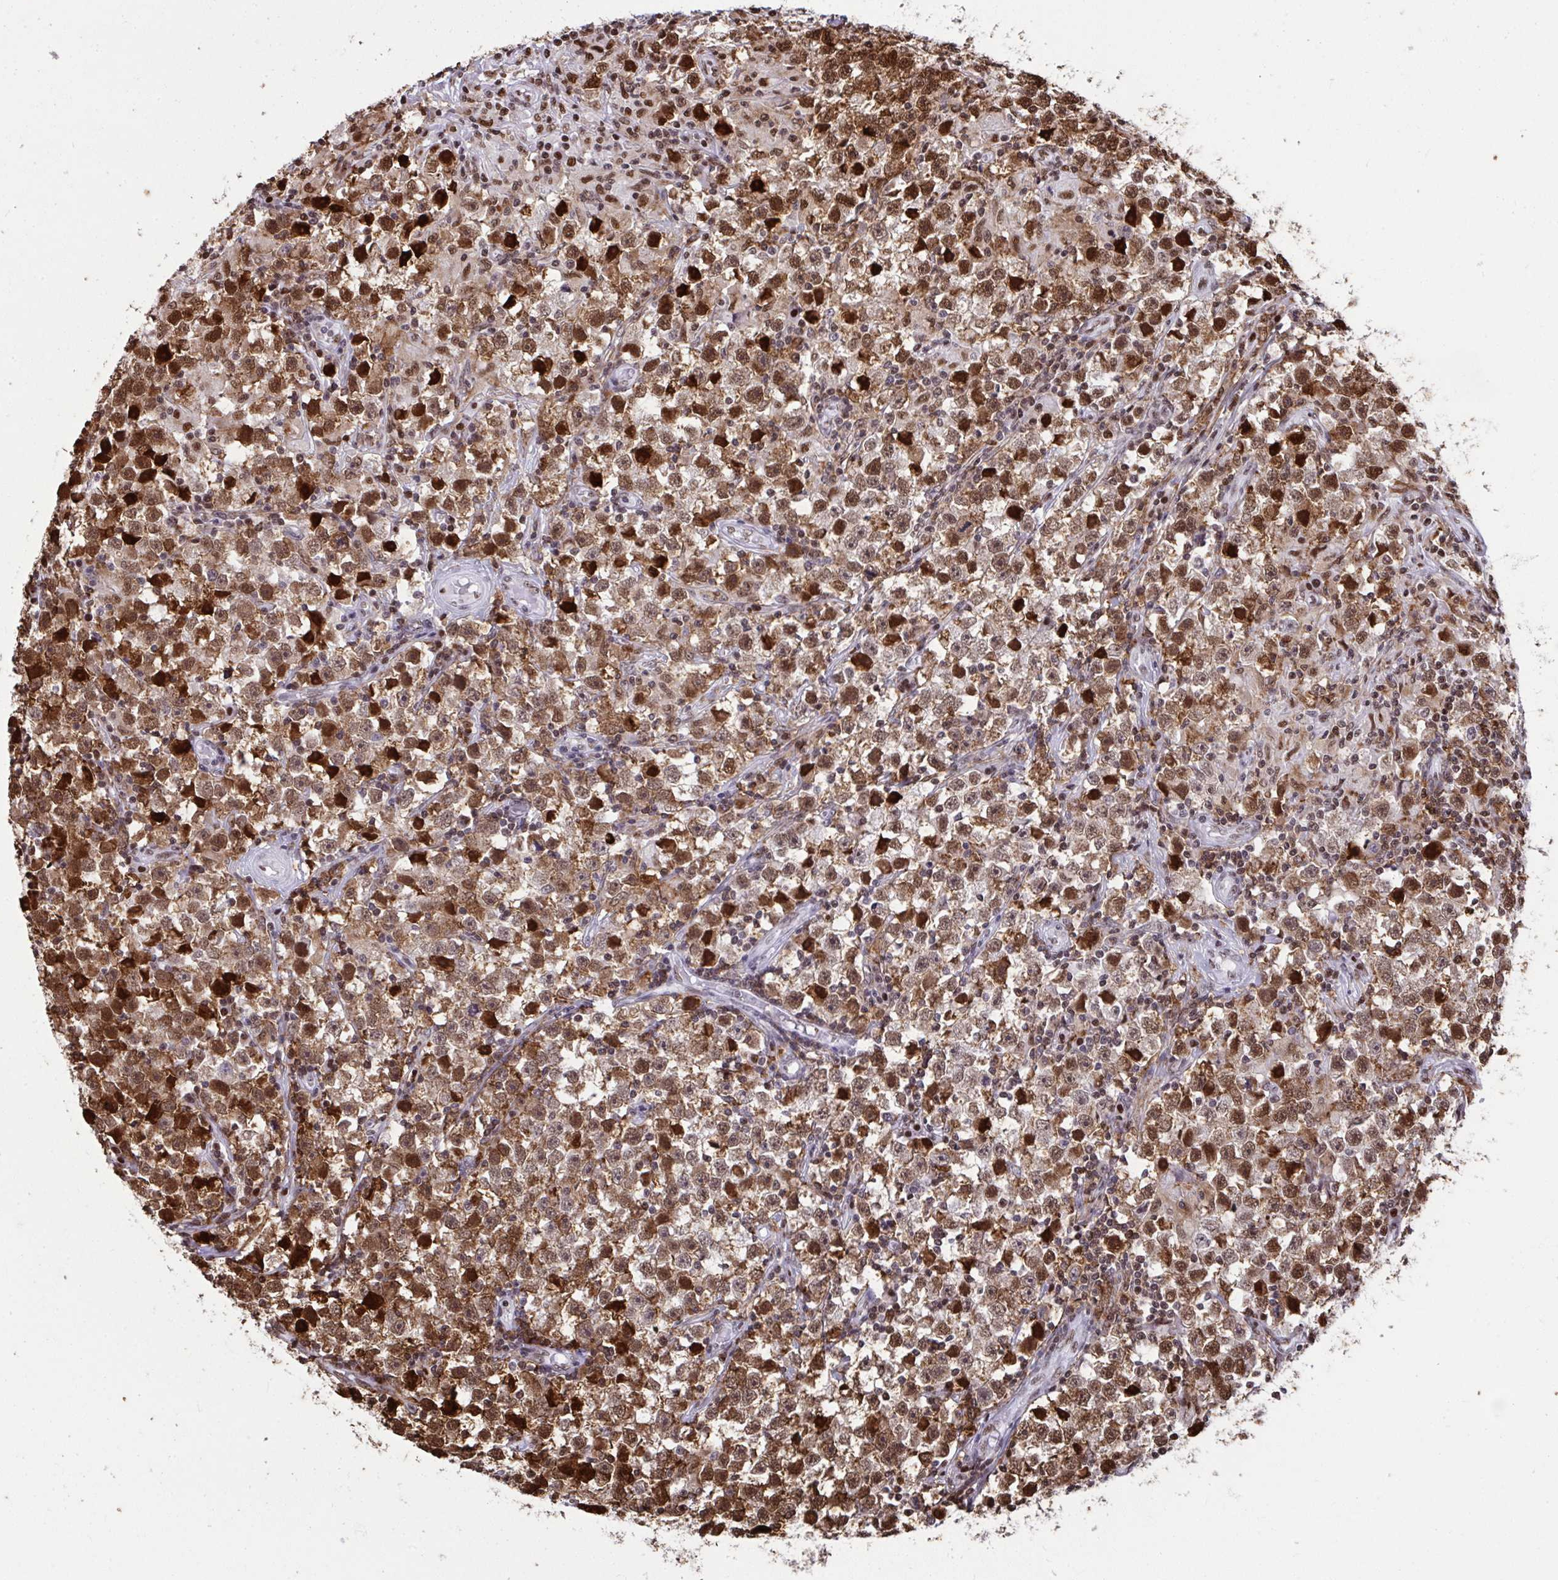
{"staining": {"intensity": "strong", "quantity": ">75%", "location": "nuclear"}, "tissue": "testis cancer", "cell_type": "Tumor cells", "image_type": "cancer", "snomed": [{"axis": "morphology", "description": "Seminoma, NOS"}, {"axis": "topography", "description": "Testis"}], "caption": "This histopathology image demonstrates IHC staining of human testis seminoma, with high strong nuclear expression in approximately >75% of tumor cells.", "gene": "SLC35C2", "patient": {"sex": "male", "age": 33}}